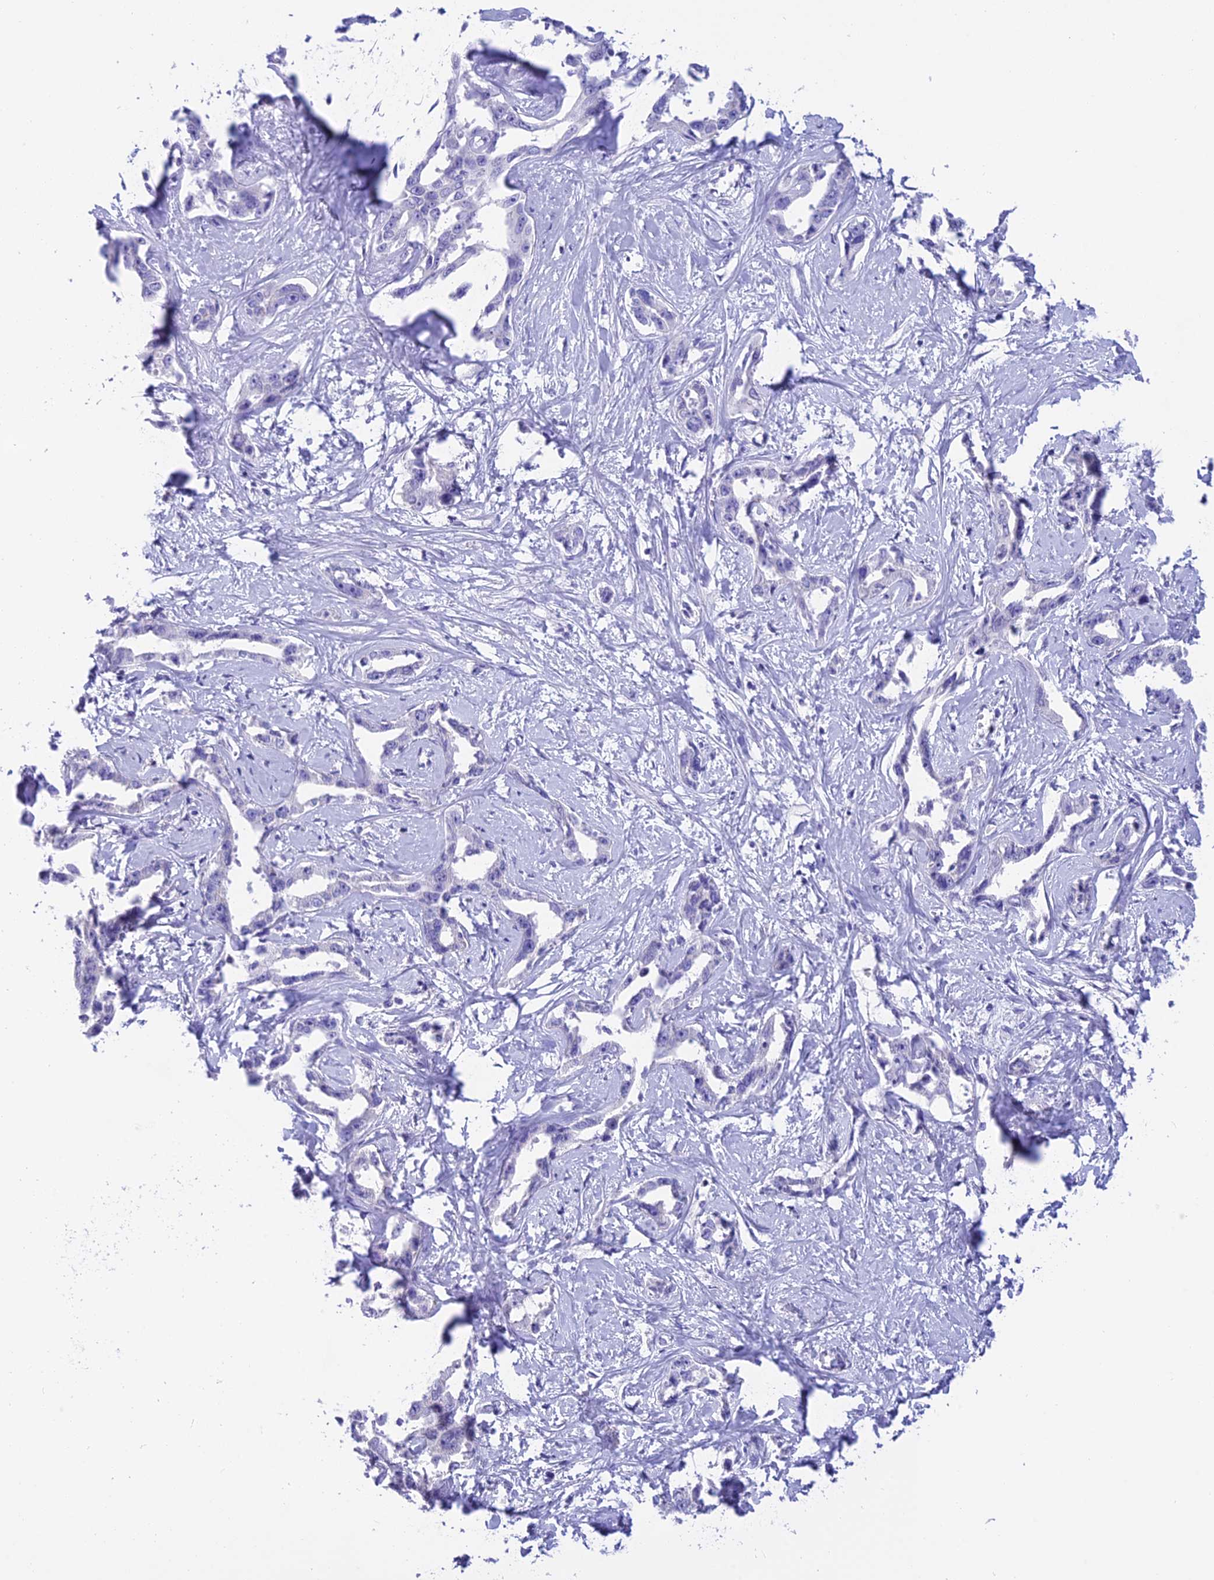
{"staining": {"intensity": "negative", "quantity": "none", "location": "none"}, "tissue": "liver cancer", "cell_type": "Tumor cells", "image_type": "cancer", "snomed": [{"axis": "morphology", "description": "Cholangiocarcinoma"}, {"axis": "topography", "description": "Liver"}], "caption": "Immunohistochemistry of liver cholangiocarcinoma displays no positivity in tumor cells. (Stains: DAB immunohistochemistry with hematoxylin counter stain, Microscopy: brightfield microscopy at high magnification).", "gene": "C17orf67", "patient": {"sex": "male", "age": 59}}